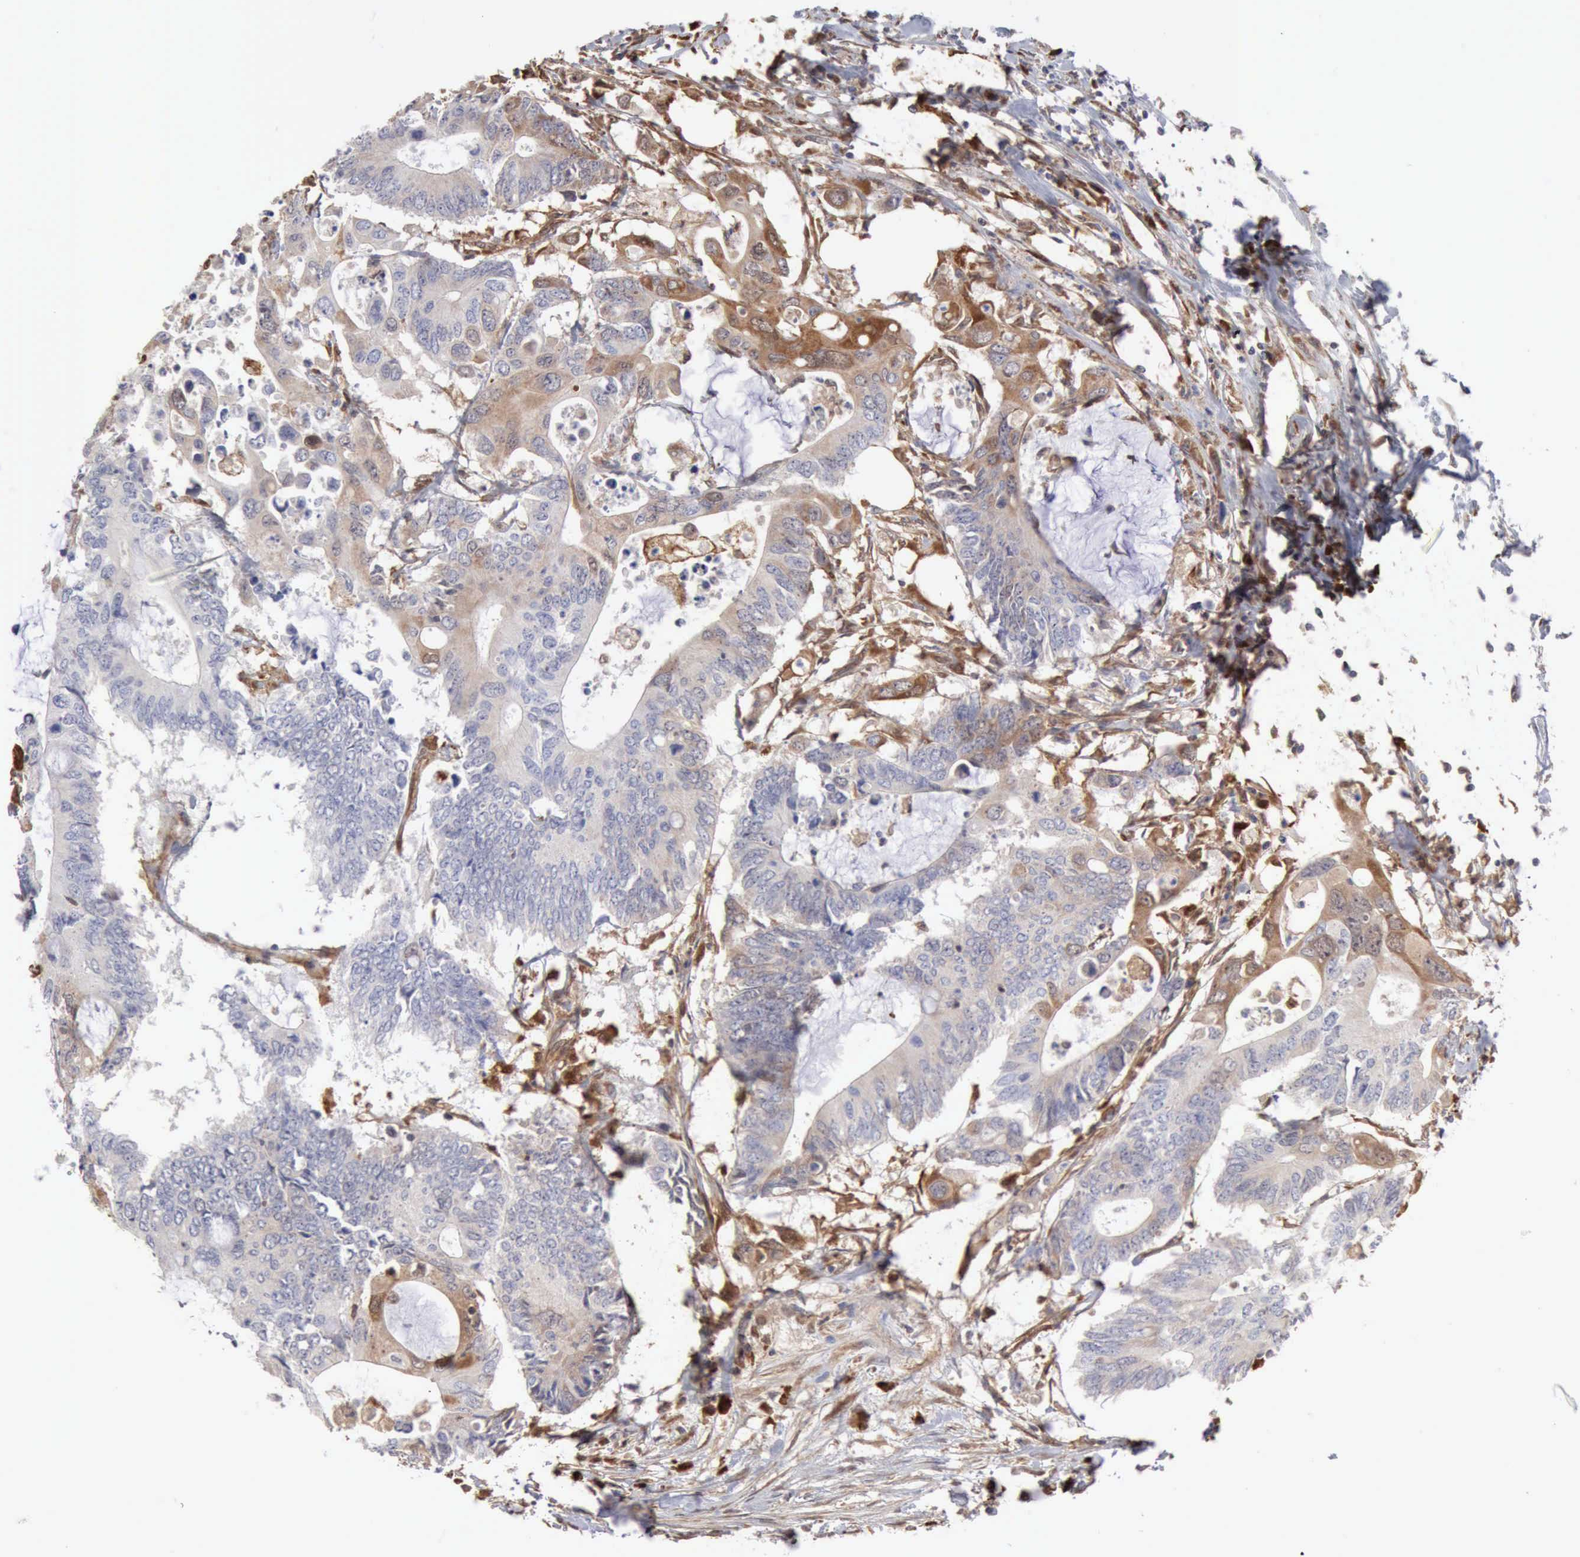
{"staining": {"intensity": "weak", "quantity": "25%-75%", "location": "cytoplasmic/membranous"}, "tissue": "colorectal cancer", "cell_type": "Tumor cells", "image_type": "cancer", "snomed": [{"axis": "morphology", "description": "Adenocarcinoma, NOS"}, {"axis": "topography", "description": "Colon"}], "caption": "Immunohistochemistry (IHC) micrograph of neoplastic tissue: human colorectal adenocarcinoma stained using immunohistochemistry (IHC) demonstrates low levels of weak protein expression localized specifically in the cytoplasmic/membranous of tumor cells, appearing as a cytoplasmic/membranous brown color.", "gene": "APOL2", "patient": {"sex": "male", "age": 71}}